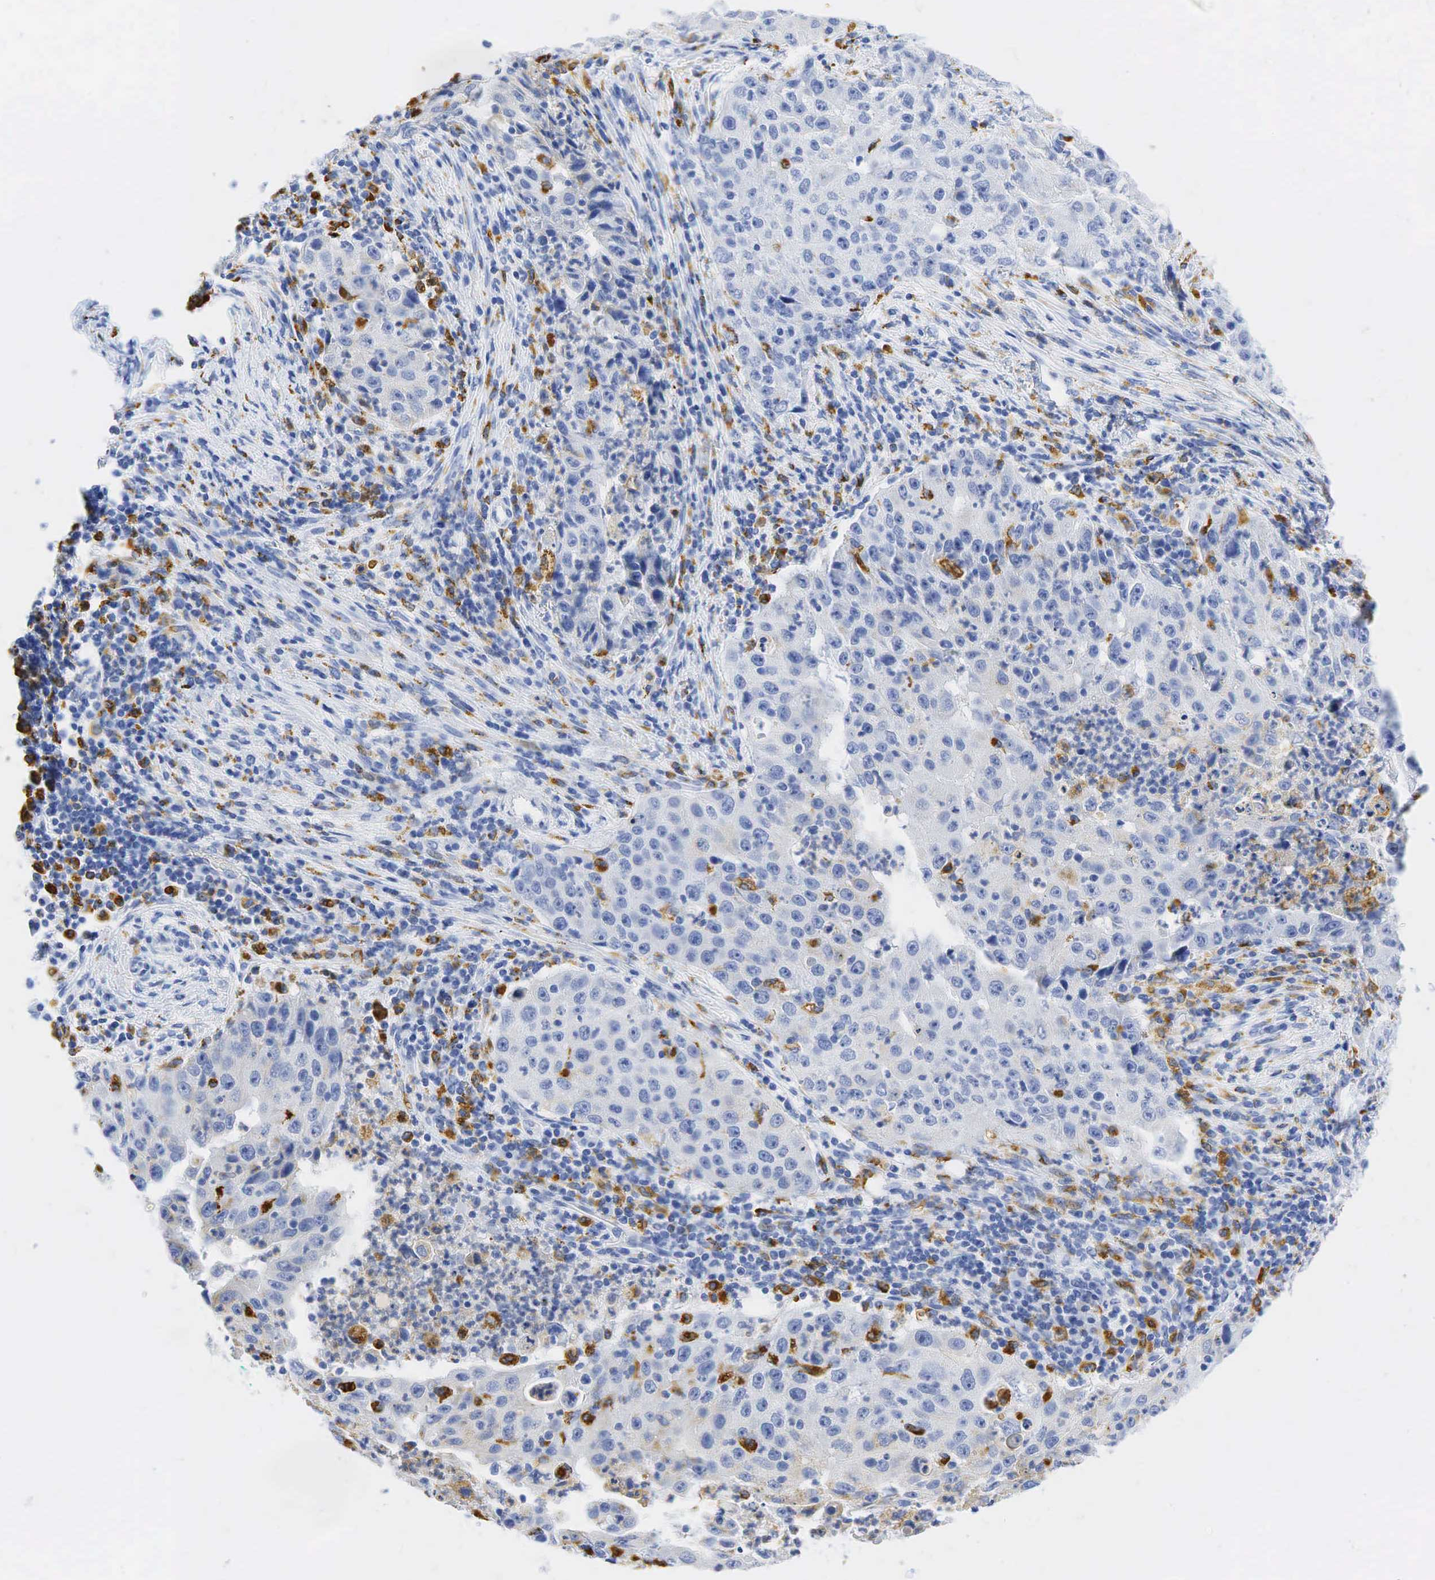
{"staining": {"intensity": "negative", "quantity": "none", "location": "none"}, "tissue": "lung cancer", "cell_type": "Tumor cells", "image_type": "cancer", "snomed": [{"axis": "morphology", "description": "Squamous cell carcinoma, NOS"}, {"axis": "topography", "description": "Lung"}], "caption": "Immunohistochemistry (IHC) histopathology image of neoplastic tissue: human lung squamous cell carcinoma stained with DAB displays no significant protein staining in tumor cells. (DAB (3,3'-diaminobenzidine) IHC with hematoxylin counter stain).", "gene": "CD68", "patient": {"sex": "male", "age": 64}}